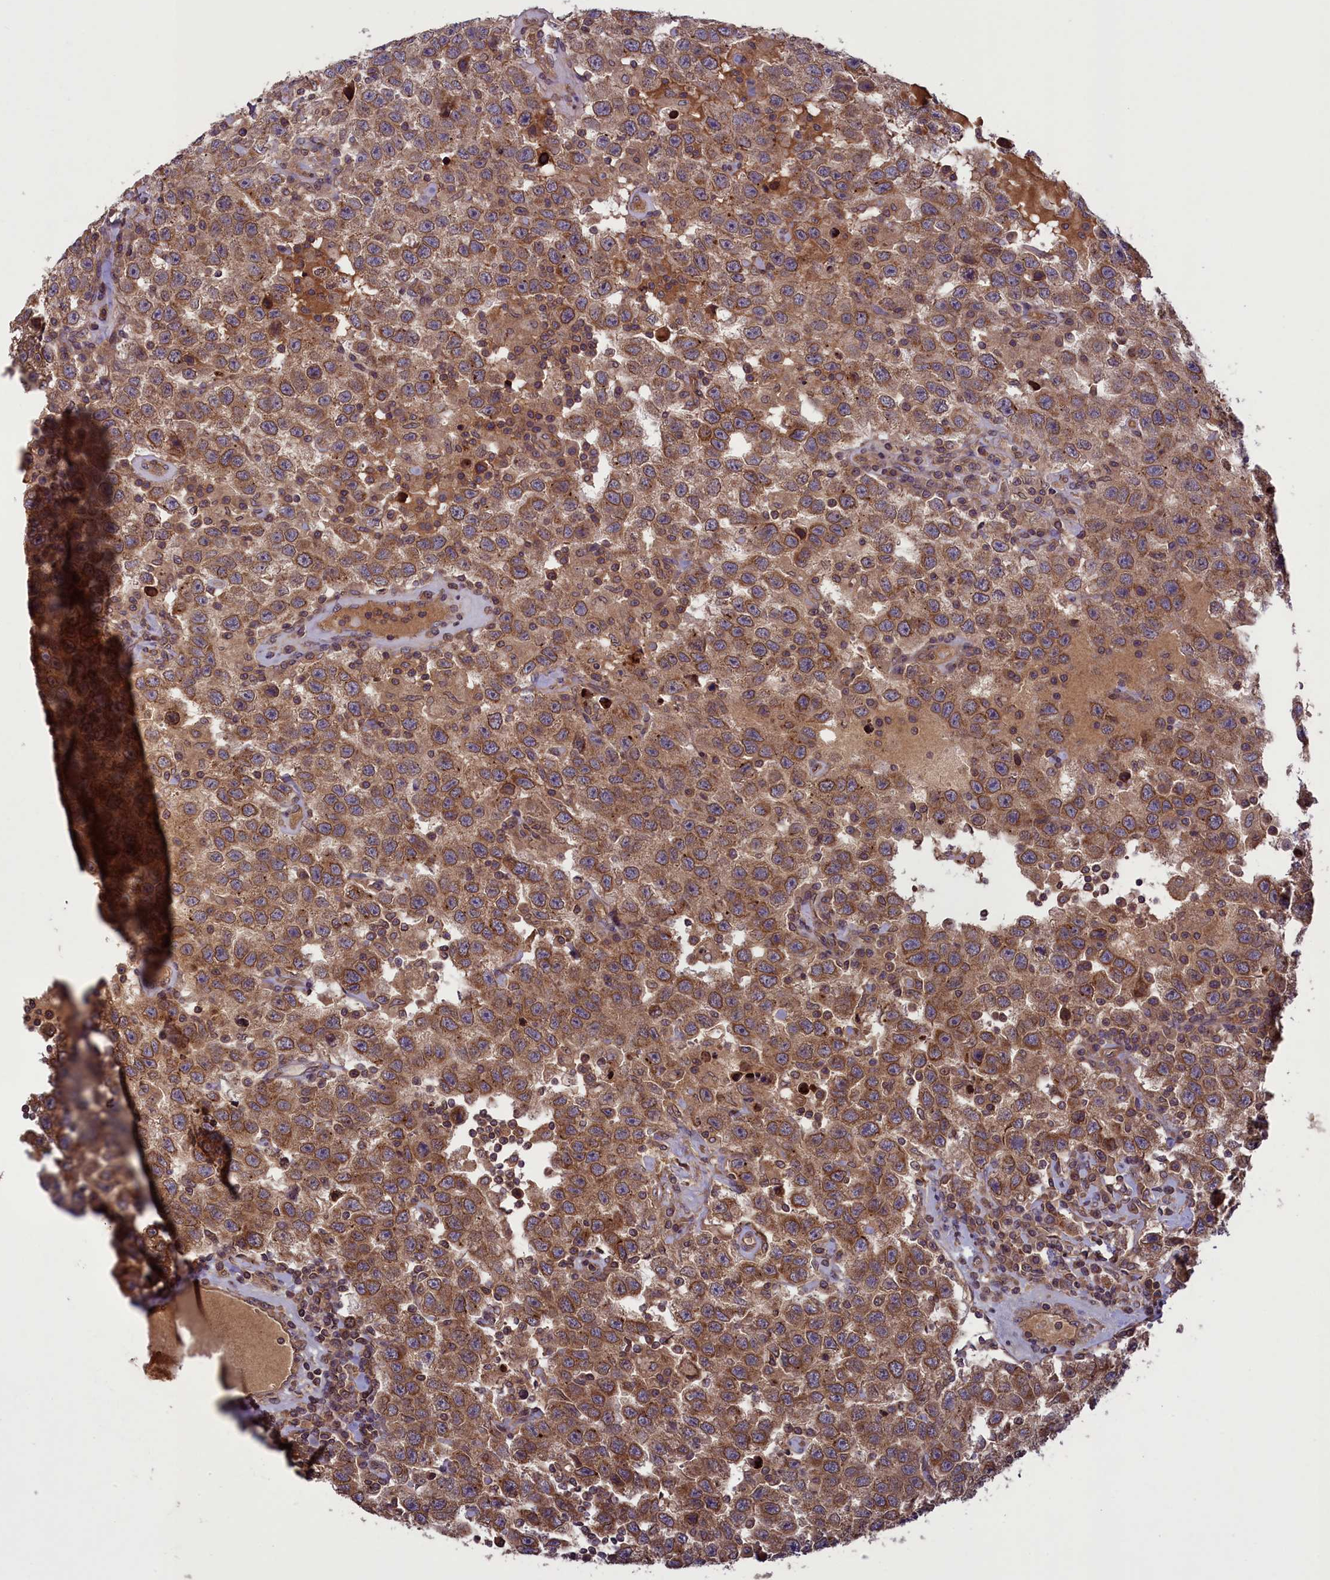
{"staining": {"intensity": "moderate", "quantity": ">75%", "location": "cytoplasmic/membranous"}, "tissue": "testis cancer", "cell_type": "Tumor cells", "image_type": "cancer", "snomed": [{"axis": "morphology", "description": "Seminoma, NOS"}, {"axis": "topography", "description": "Testis"}], "caption": "Moderate cytoplasmic/membranous protein expression is seen in about >75% of tumor cells in testis cancer (seminoma). (DAB = brown stain, brightfield microscopy at high magnification).", "gene": "CCDC125", "patient": {"sex": "male", "age": 41}}